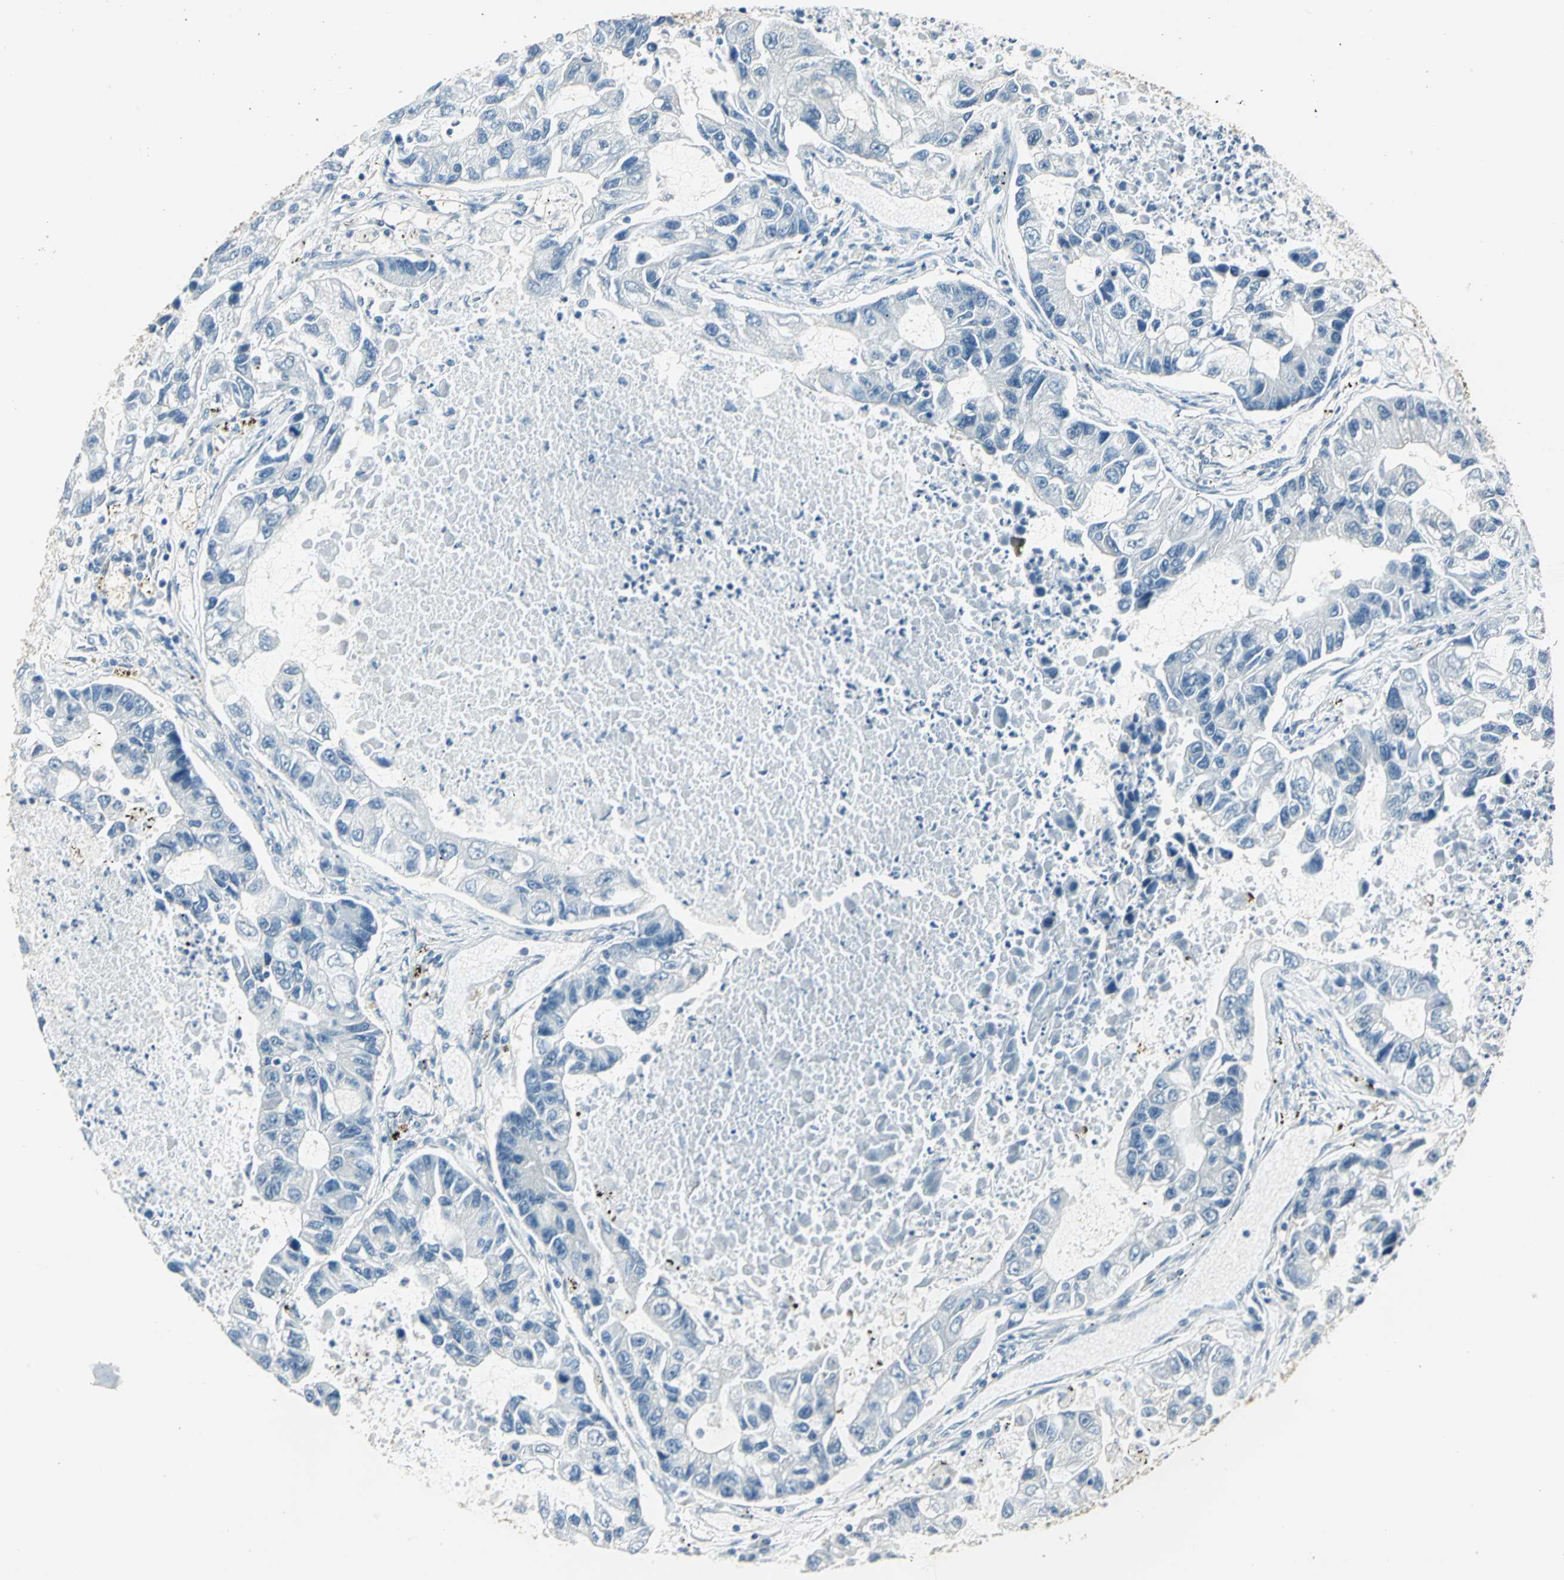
{"staining": {"intensity": "negative", "quantity": "none", "location": "none"}, "tissue": "lung cancer", "cell_type": "Tumor cells", "image_type": "cancer", "snomed": [{"axis": "morphology", "description": "Adenocarcinoma, NOS"}, {"axis": "topography", "description": "Lung"}], "caption": "The photomicrograph demonstrates no significant positivity in tumor cells of lung cancer (adenocarcinoma). (Stains: DAB (3,3'-diaminobenzidine) IHC with hematoxylin counter stain, Microscopy: brightfield microscopy at high magnification).", "gene": "UCHL1", "patient": {"sex": "female", "age": 51}}